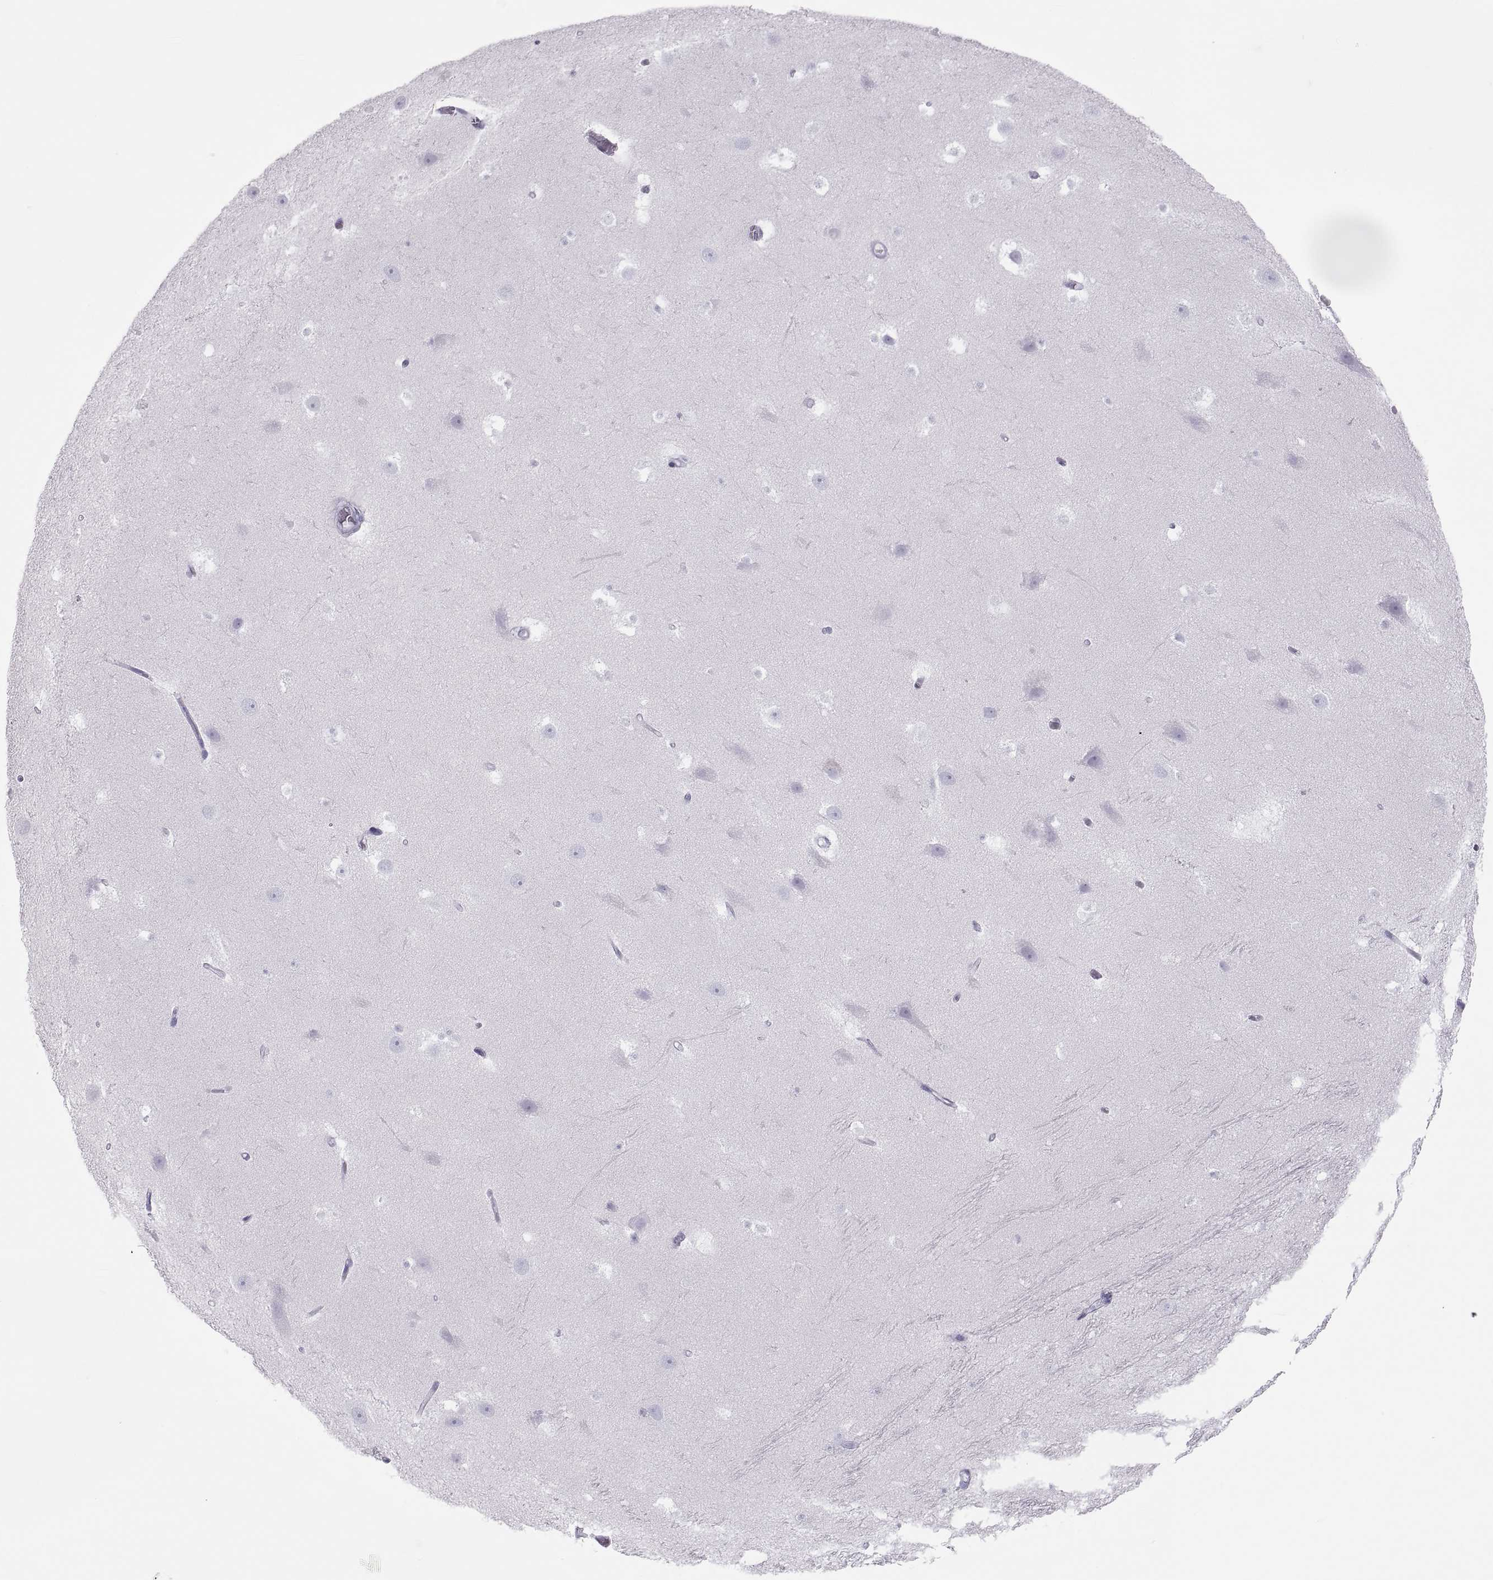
{"staining": {"intensity": "negative", "quantity": "none", "location": "none"}, "tissue": "hippocampus", "cell_type": "Glial cells", "image_type": "normal", "snomed": [{"axis": "morphology", "description": "Normal tissue, NOS"}, {"axis": "topography", "description": "Hippocampus"}], "caption": "Protein analysis of benign hippocampus exhibits no significant positivity in glial cells.", "gene": "SEMG1", "patient": {"sex": "male", "age": 26}}